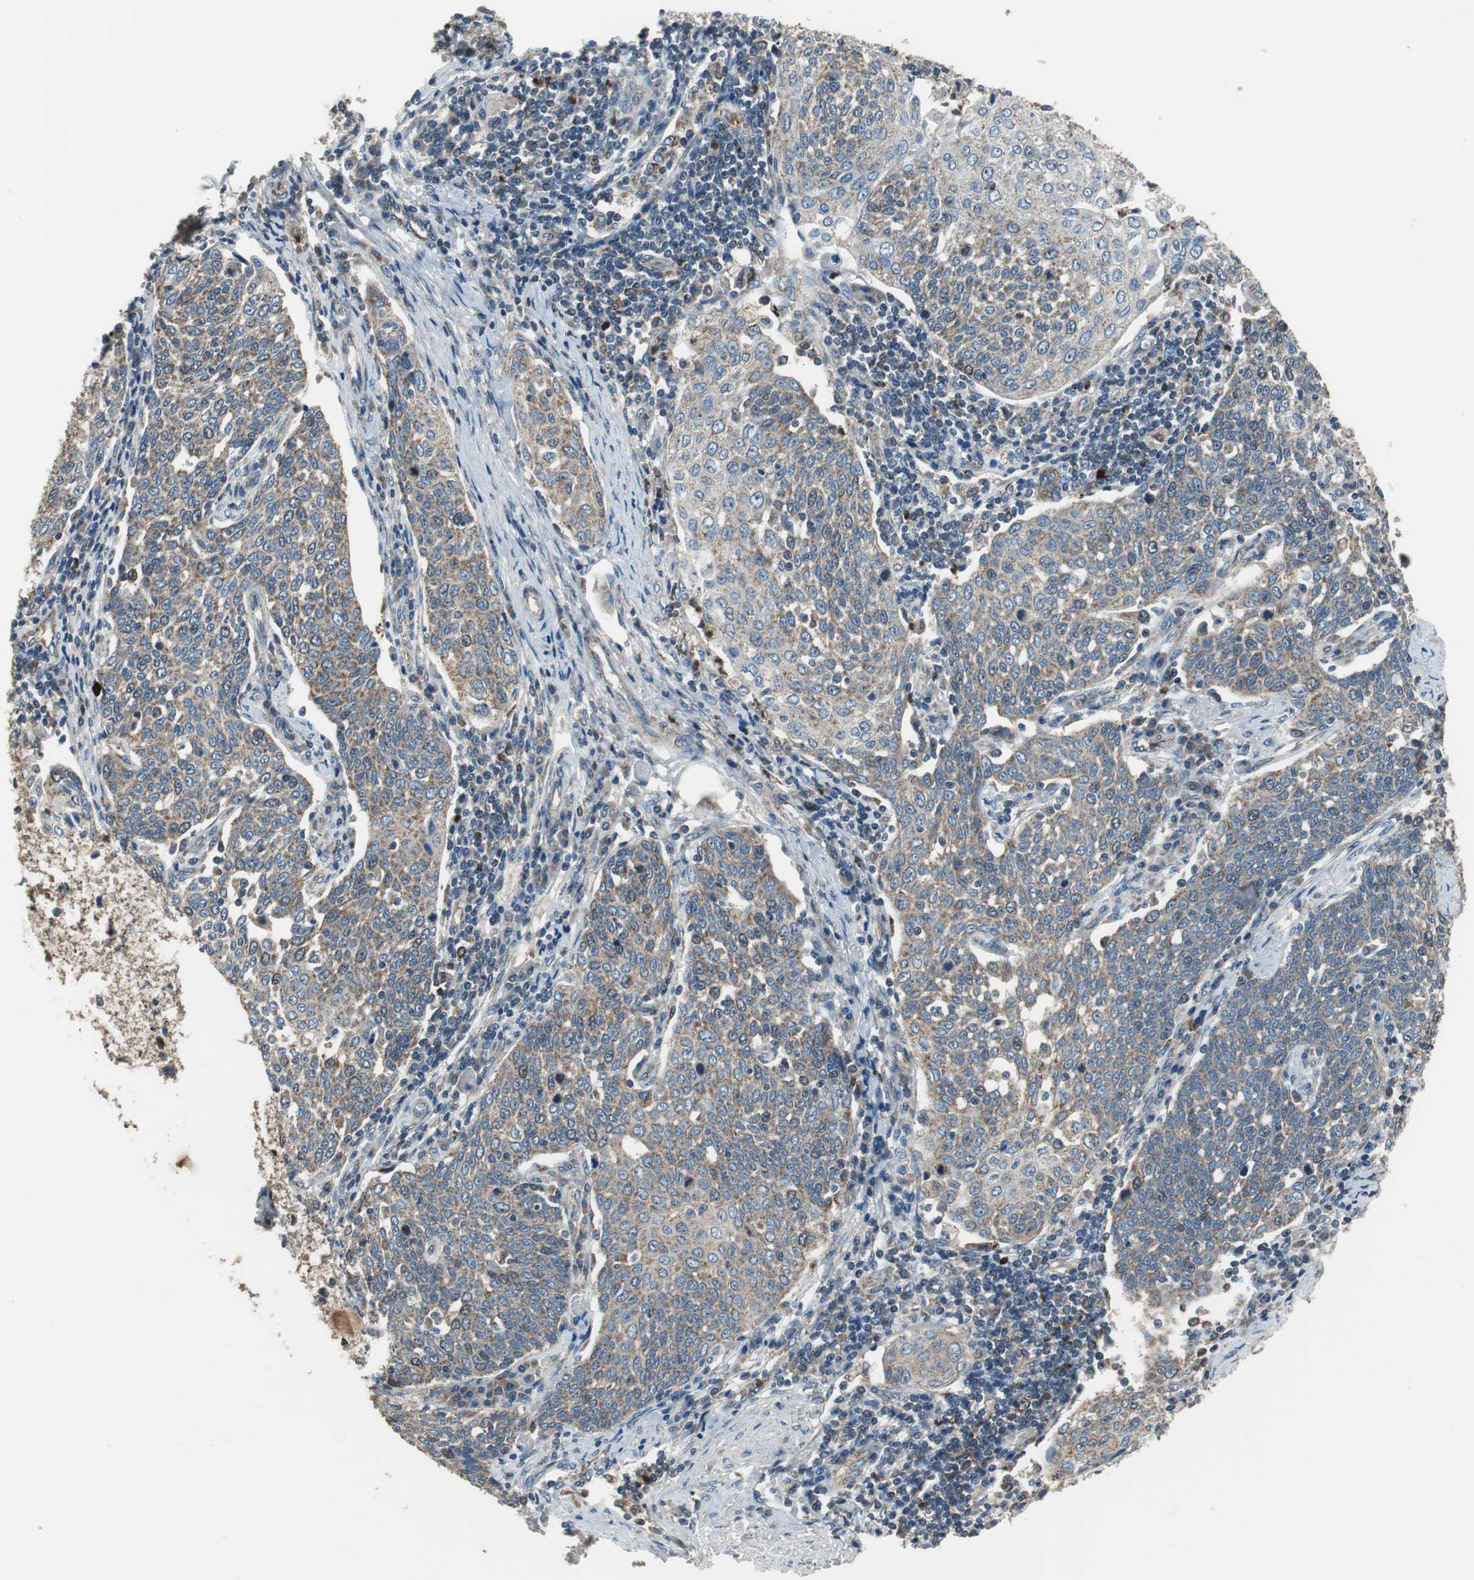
{"staining": {"intensity": "moderate", "quantity": "25%-75%", "location": "cytoplasmic/membranous,nuclear"}, "tissue": "cervical cancer", "cell_type": "Tumor cells", "image_type": "cancer", "snomed": [{"axis": "morphology", "description": "Squamous cell carcinoma, NOS"}, {"axis": "topography", "description": "Cervix"}], "caption": "IHC staining of cervical cancer (squamous cell carcinoma), which displays medium levels of moderate cytoplasmic/membranous and nuclear staining in about 25%-75% of tumor cells indicating moderate cytoplasmic/membranous and nuclear protein expression. The staining was performed using DAB (brown) for protein detection and nuclei were counterstained in hematoxylin (blue).", "gene": "PI4KB", "patient": {"sex": "female", "age": 34}}